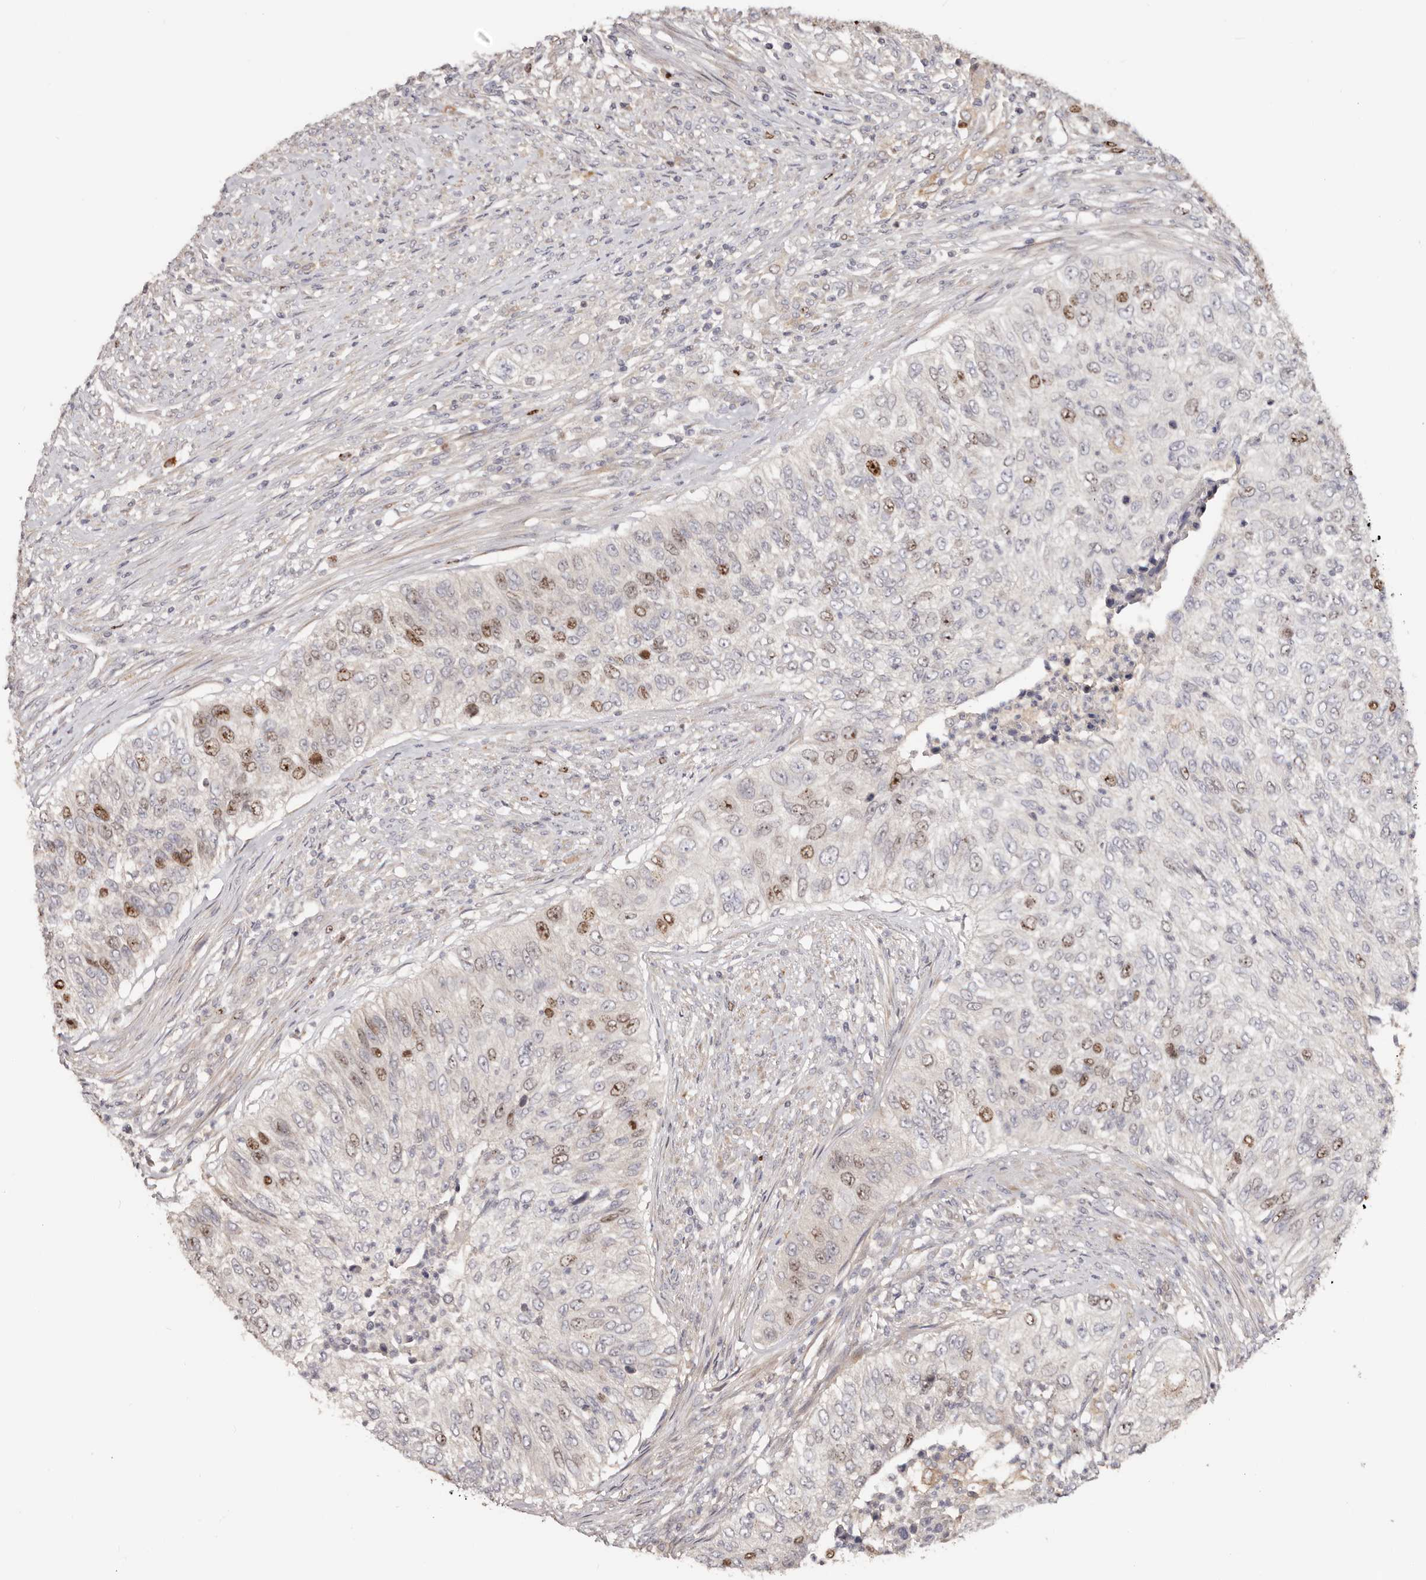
{"staining": {"intensity": "moderate", "quantity": "<25%", "location": "nuclear"}, "tissue": "urothelial cancer", "cell_type": "Tumor cells", "image_type": "cancer", "snomed": [{"axis": "morphology", "description": "Urothelial carcinoma, High grade"}, {"axis": "topography", "description": "Urinary bladder"}], "caption": "Immunohistochemistry (IHC) of human urothelial carcinoma (high-grade) demonstrates low levels of moderate nuclear staining in approximately <25% of tumor cells. (DAB IHC with brightfield microscopy, high magnification).", "gene": "CCDC190", "patient": {"sex": "female", "age": 60}}